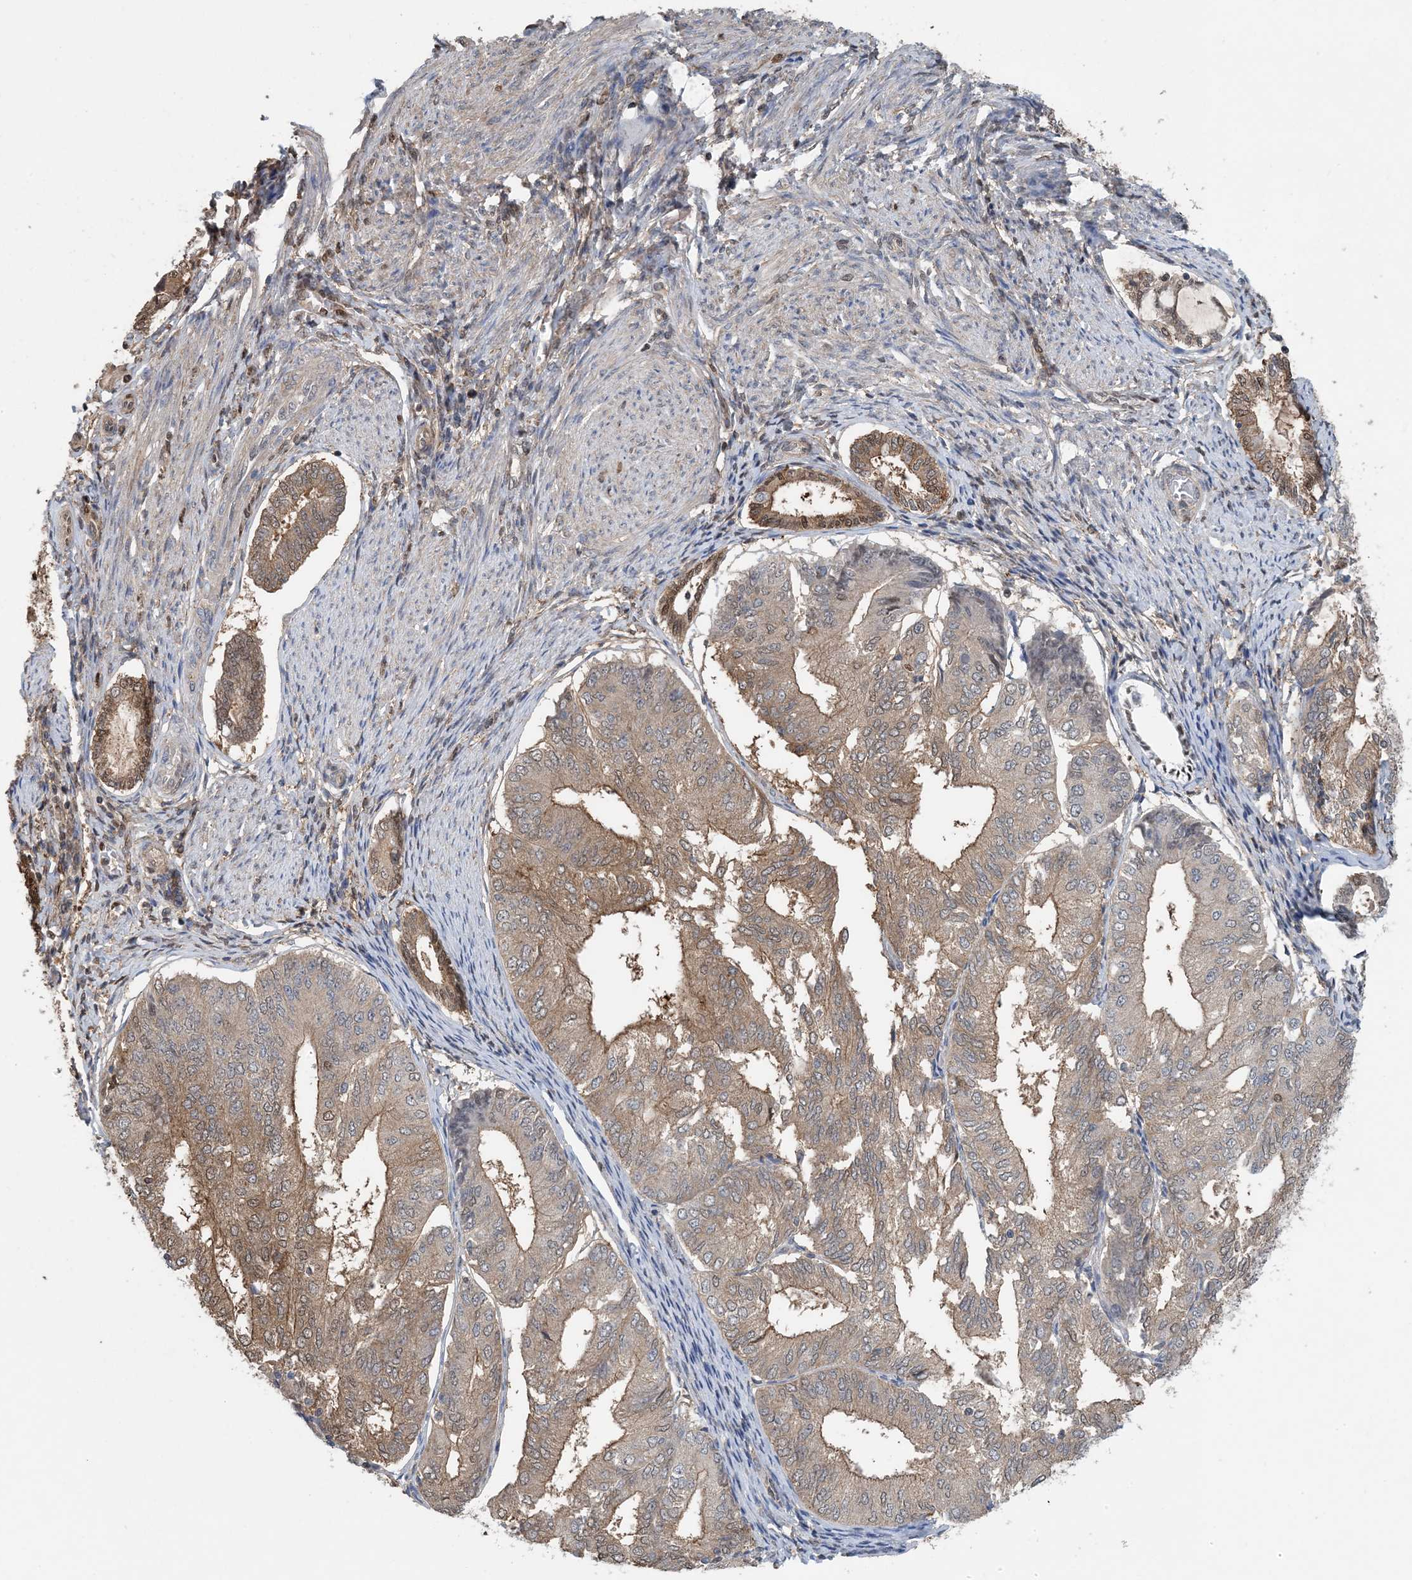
{"staining": {"intensity": "moderate", "quantity": ">75%", "location": "cytoplasmic/membranous,nuclear"}, "tissue": "endometrial cancer", "cell_type": "Tumor cells", "image_type": "cancer", "snomed": [{"axis": "morphology", "description": "Adenocarcinoma, NOS"}, {"axis": "topography", "description": "Endometrium"}], "caption": "This image shows immunohistochemistry staining of human endometrial cancer (adenocarcinoma), with medium moderate cytoplasmic/membranous and nuclear staining in about >75% of tumor cells.", "gene": "HIKESHI", "patient": {"sex": "female", "age": 81}}